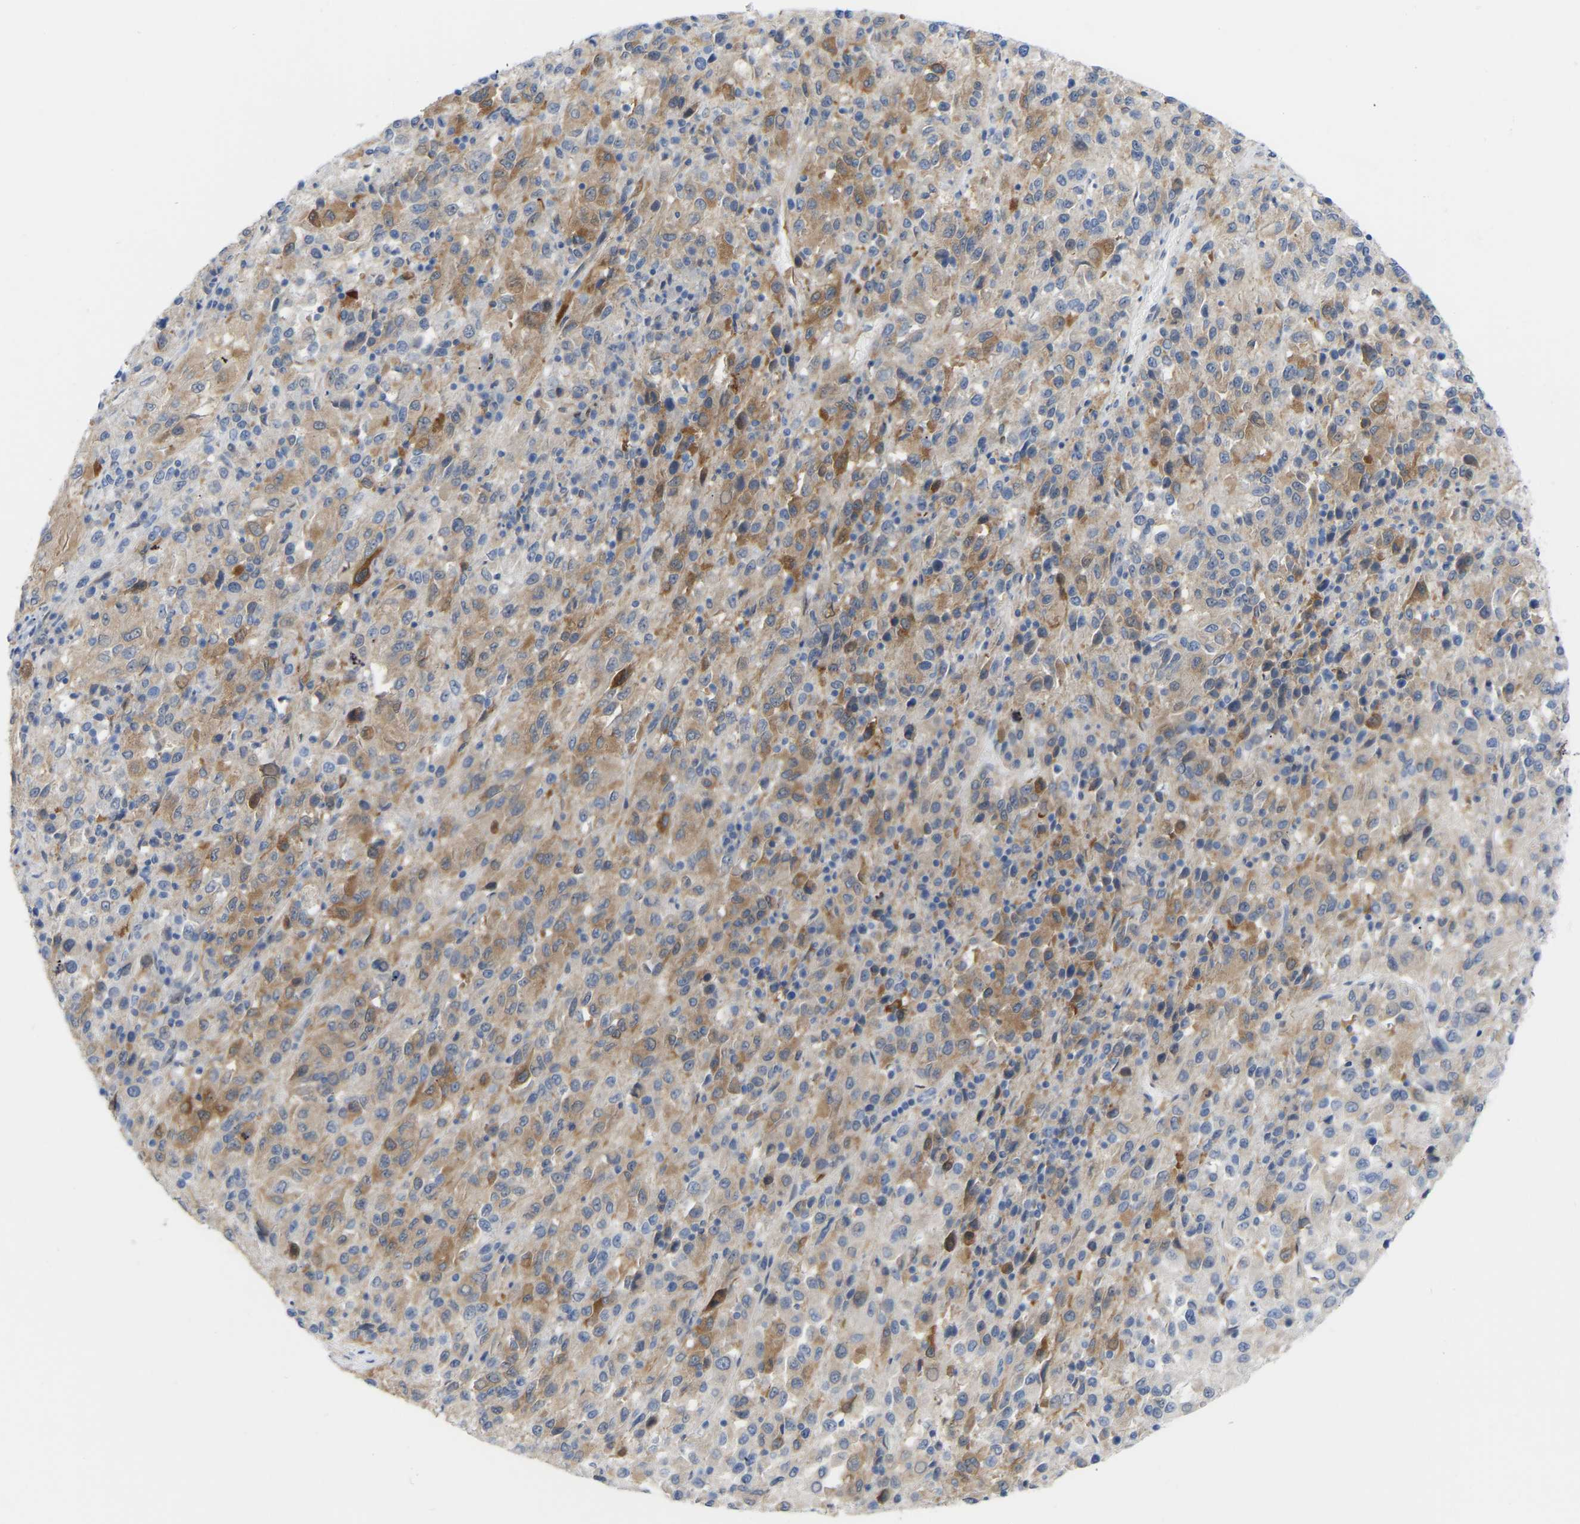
{"staining": {"intensity": "moderate", "quantity": ">75%", "location": "cytoplasmic/membranous"}, "tissue": "melanoma", "cell_type": "Tumor cells", "image_type": "cancer", "snomed": [{"axis": "morphology", "description": "Malignant melanoma, Metastatic site"}, {"axis": "topography", "description": "Lung"}], "caption": "Protein expression analysis of human melanoma reveals moderate cytoplasmic/membranous expression in approximately >75% of tumor cells. Ihc stains the protein of interest in brown and the nuclei are stained blue.", "gene": "ABTB2", "patient": {"sex": "male", "age": 64}}